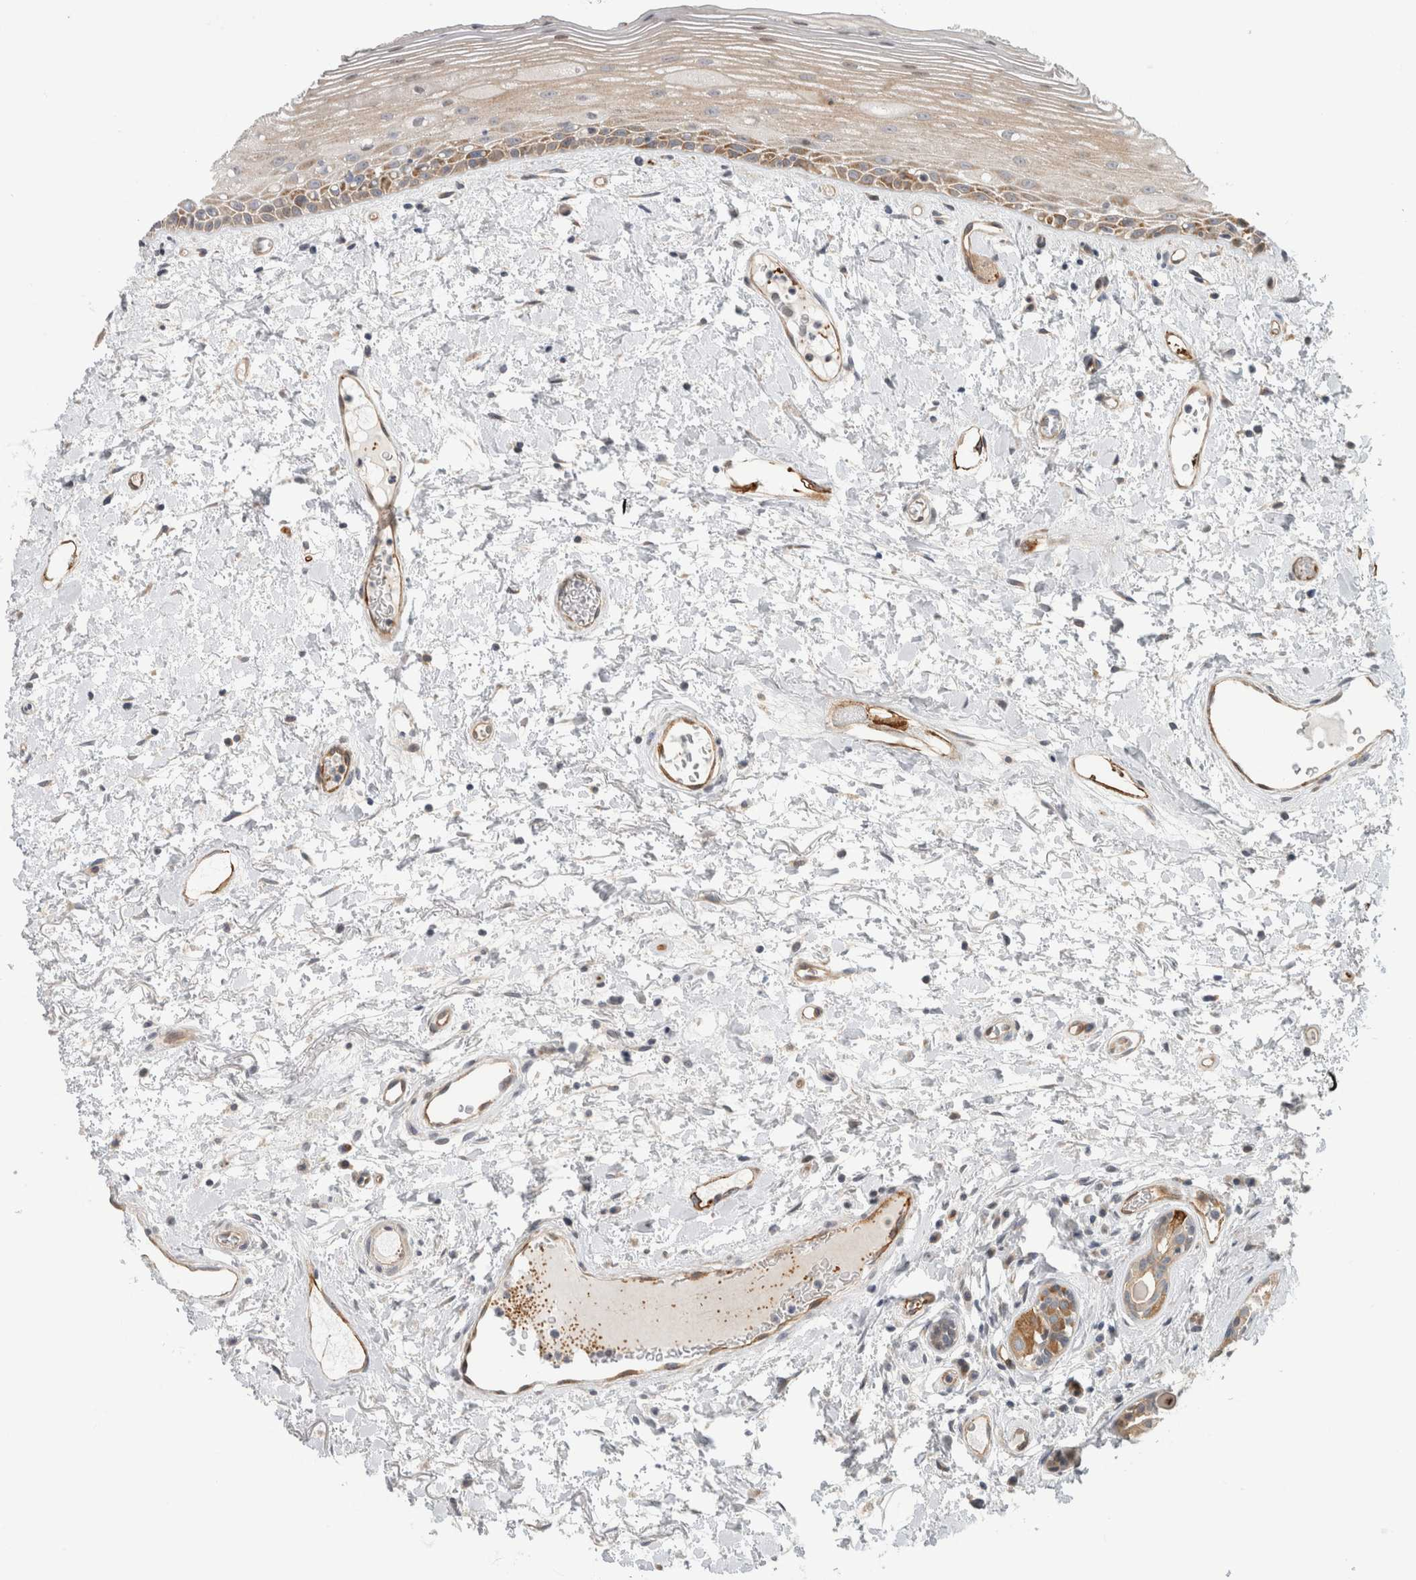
{"staining": {"intensity": "moderate", "quantity": "<25%", "location": "cytoplasmic/membranous"}, "tissue": "oral mucosa", "cell_type": "Squamous epithelial cells", "image_type": "normal", "snomed": [{"axis": "morphology", "description": "Normal tissue, NOS"}, {"axis": "topography", "description": "Oral tissue"}], "caption": "A low amount of moderate cytoplasmic/membranous expression is appreciated in approximately <25% of squamous epithelial cells in normal oral mucosa.", "gene": "KPNA5", "patient": {"sex": "female", "age": 76}}